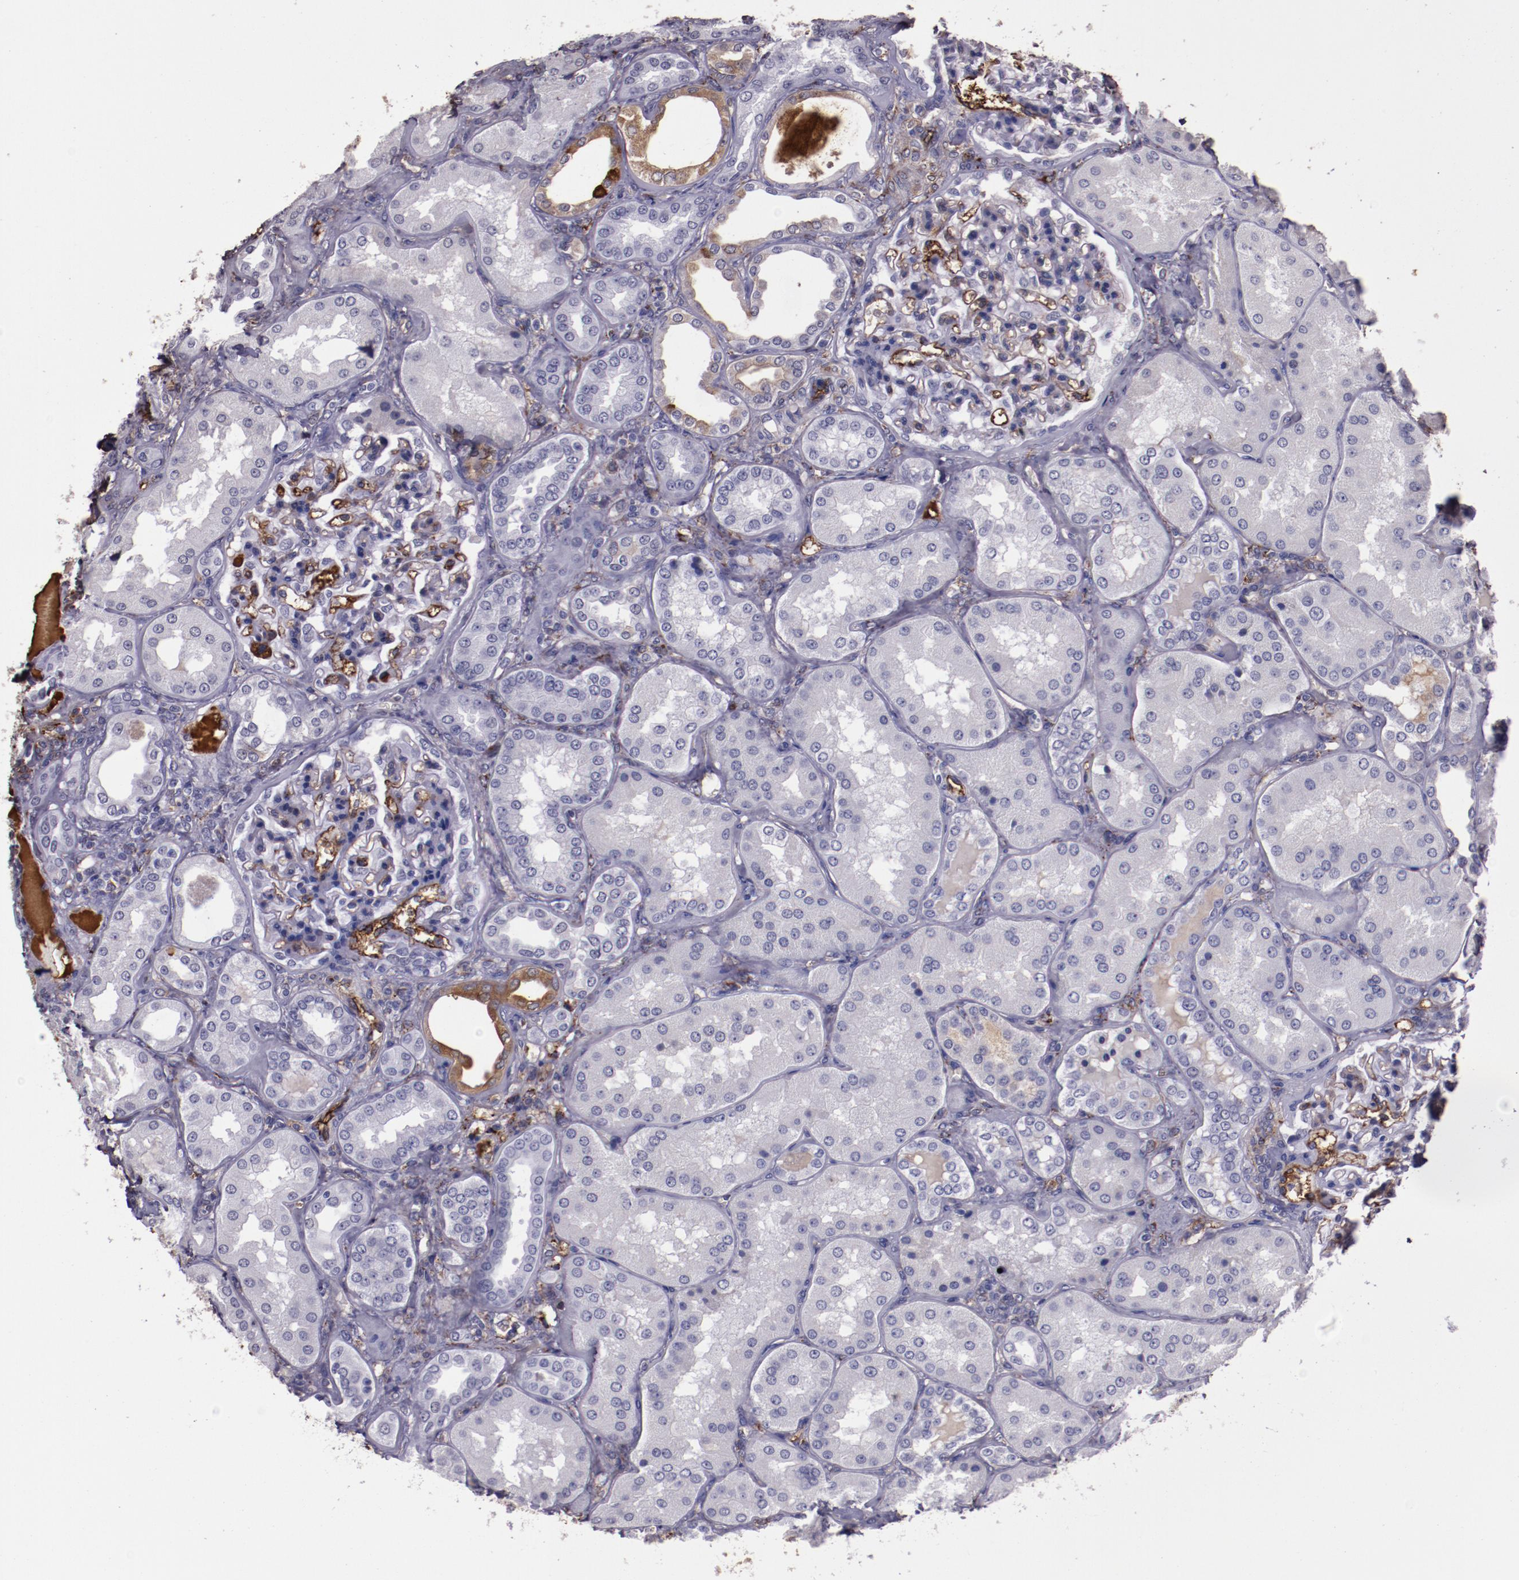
{"staining": {"intensity": "moderate", "quantity": "<25%", "location": "cytoplasmic/membranous"}, "tissue": "kidney", "cell_type": "Cells in glomeruli", "image_type": "normal", "snomed": [{"axis": "morphology", "description": "Normal tissue, NOS"}, {"axis": "topography", "description": "Kidney"}], "caption": "Immunohistochemistry of normal human kidney shows low levels of moderate cytoplasmic/membranous staining in approximately <25% of cells in glomeruli. Ihc stains the protein in brown and the nuclei are stained blue.", "gene": "A2M", "patient": {"sex": "female", "age": 56}}